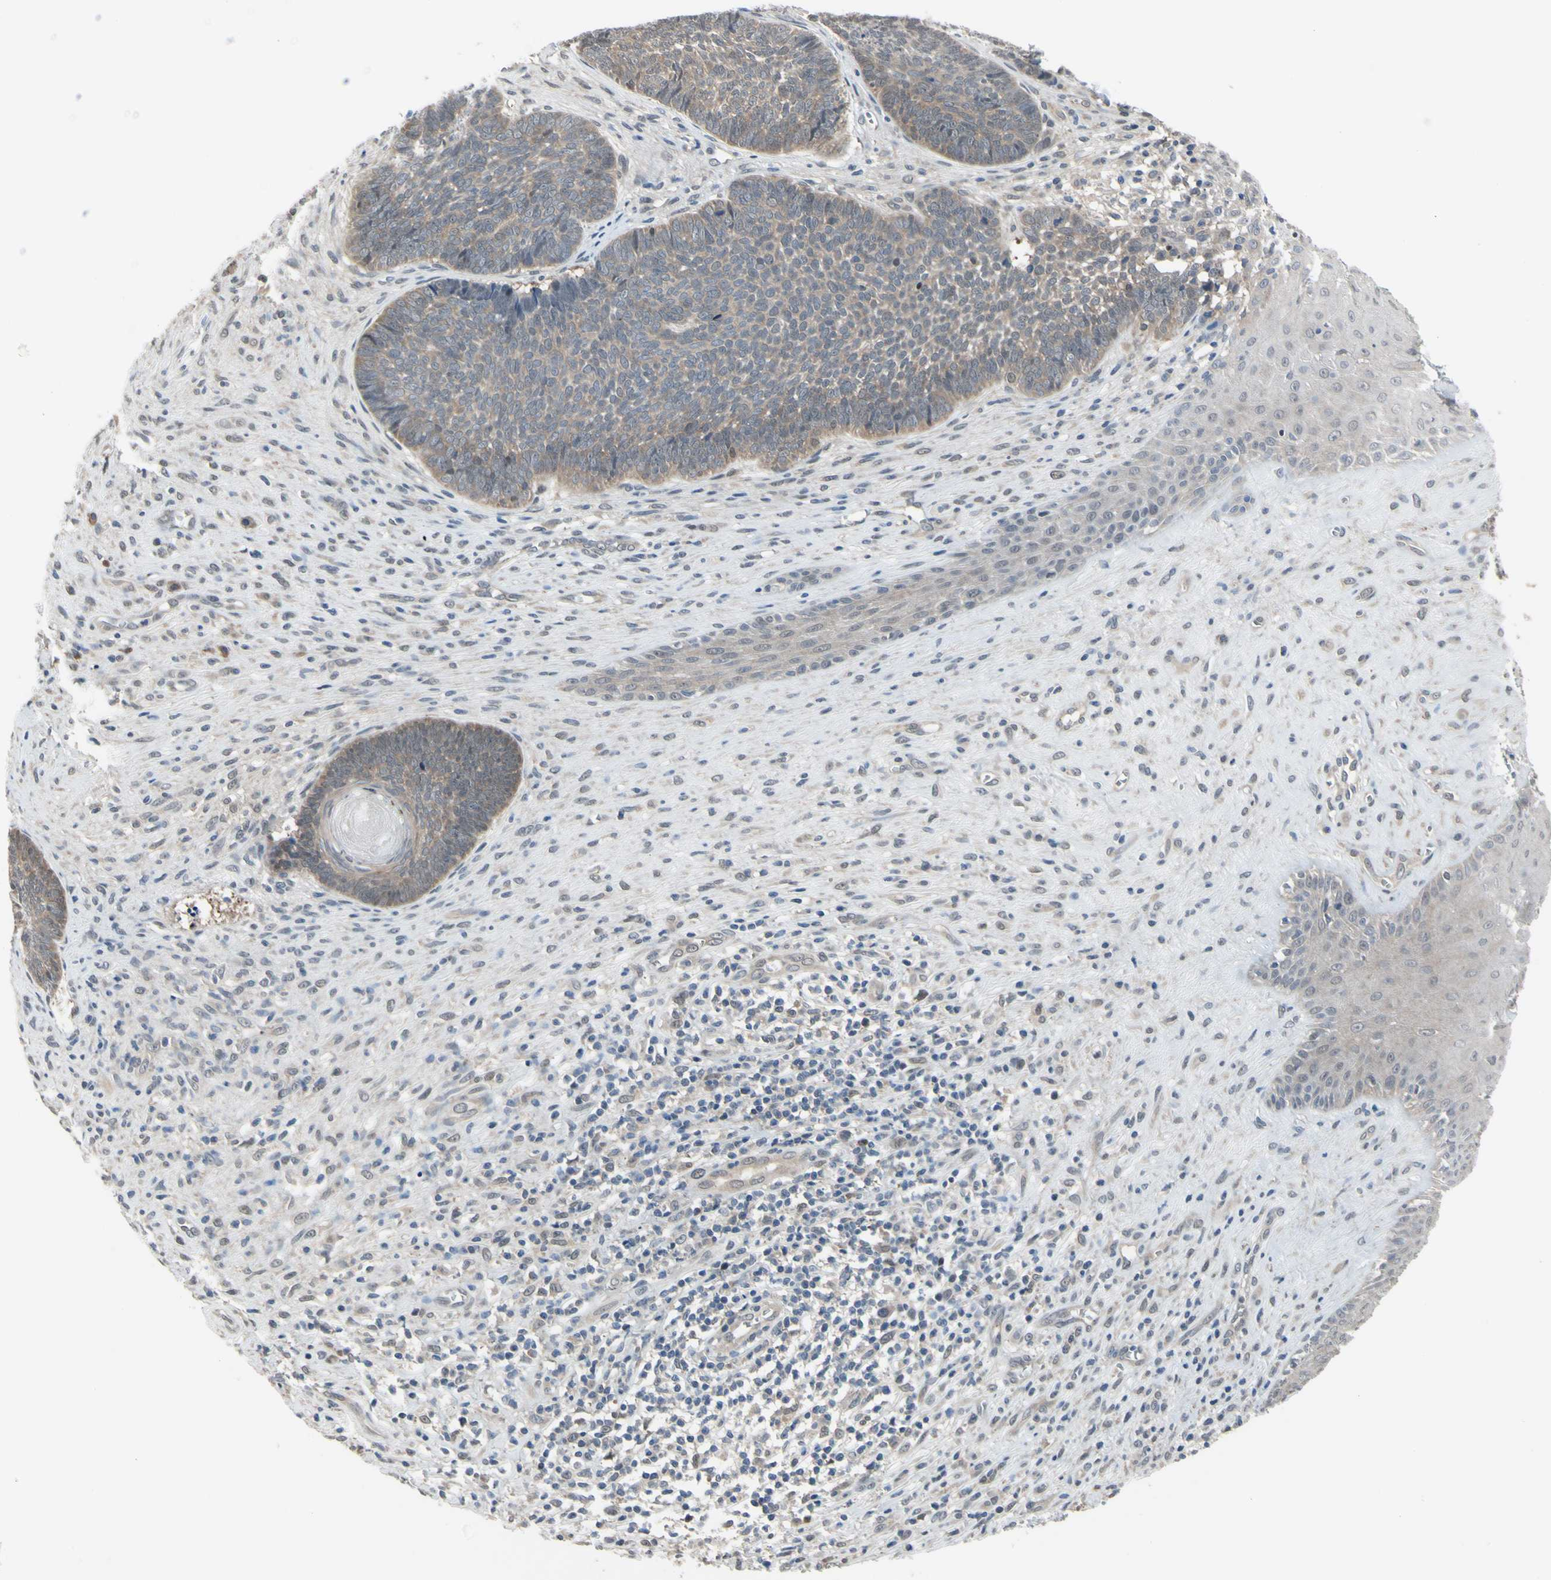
{"staining": {"intensity": "weak", "quantity": ">75%", "location": "cytoplasmic/membranous"}, "tissue": "skin cancer", "cell_type": "Tumor cells", "image_type": "cancer", "snomed": [{"axis": "morphology", "description": "Basal cell carcinoma"}, {"axis": "topography", "description": "Skin"}], "caption": "This image demonstrates skin basal cell carcinoma stained with immunohistochemistry (IHC) to label a protein in brown. The cytoplasmic/membranous of tumor cells show weak positivity for the protein. Nuclei are counter-stained blue.", "gene": "HSPA4", "patient": {"sex": "male", "age": 84}}